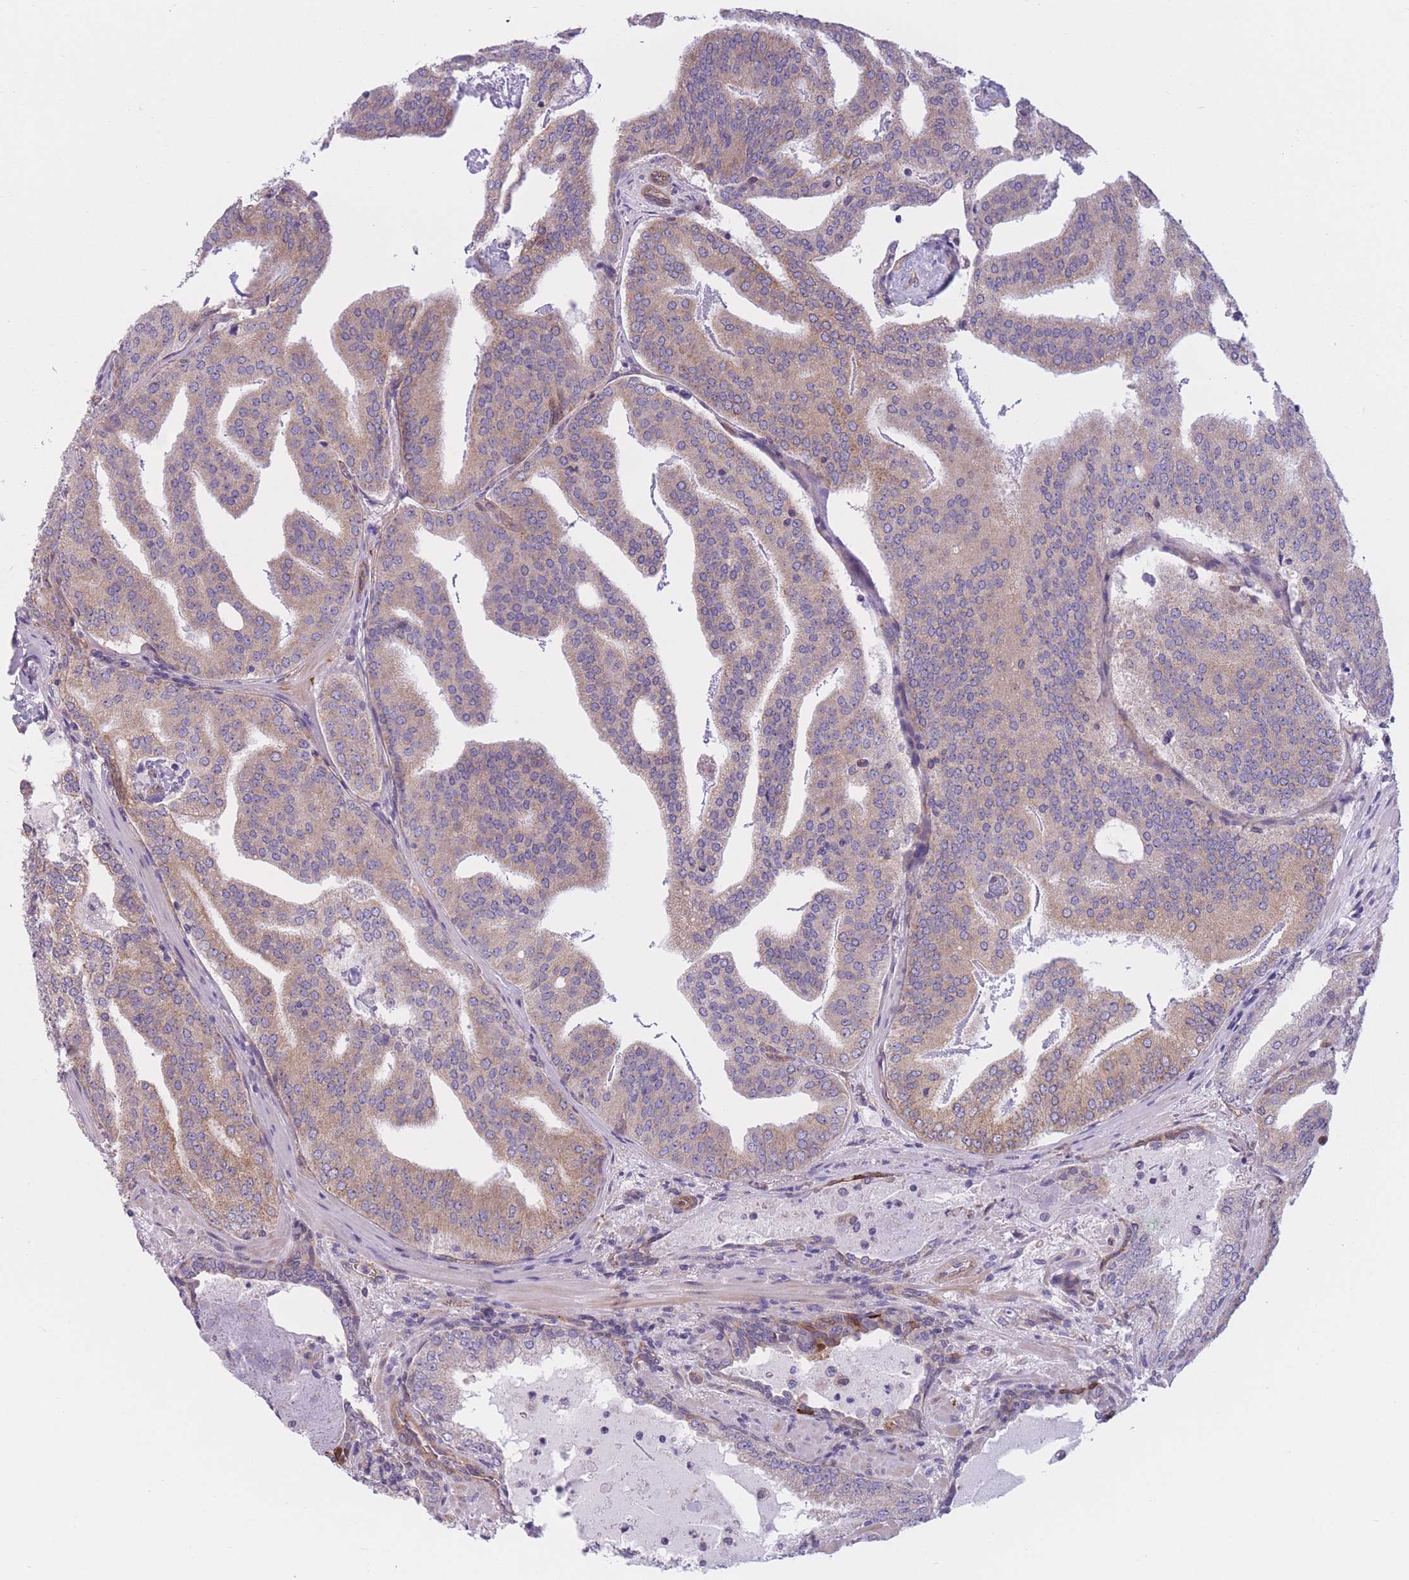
{"staining": {"intensity": "moderate", "quantity": "25%-75%", "location": "cytoplasmic/membranous"}, "tissue": "prostate cancer", "cell_type": "Tumor cells", "image_type": "cancer", "snomed": [{"axis": "morphology", "description": "Adenocarcinoma, High grade"}, {"axis": "topography", "description": "Prostate"}], "caption": "Immunohistochemical staining of prostate cancer (adenocarcinoma (high-grade)) shows medium levels of moderate cytoplasmic/membranous positivity in about 25%-75% of tumor cells. (brown staining indicates protein expression, while blue staining denotes nuclei).", "gene": "SERPINB3", "patient": {"sex": "male", "age": 68}}